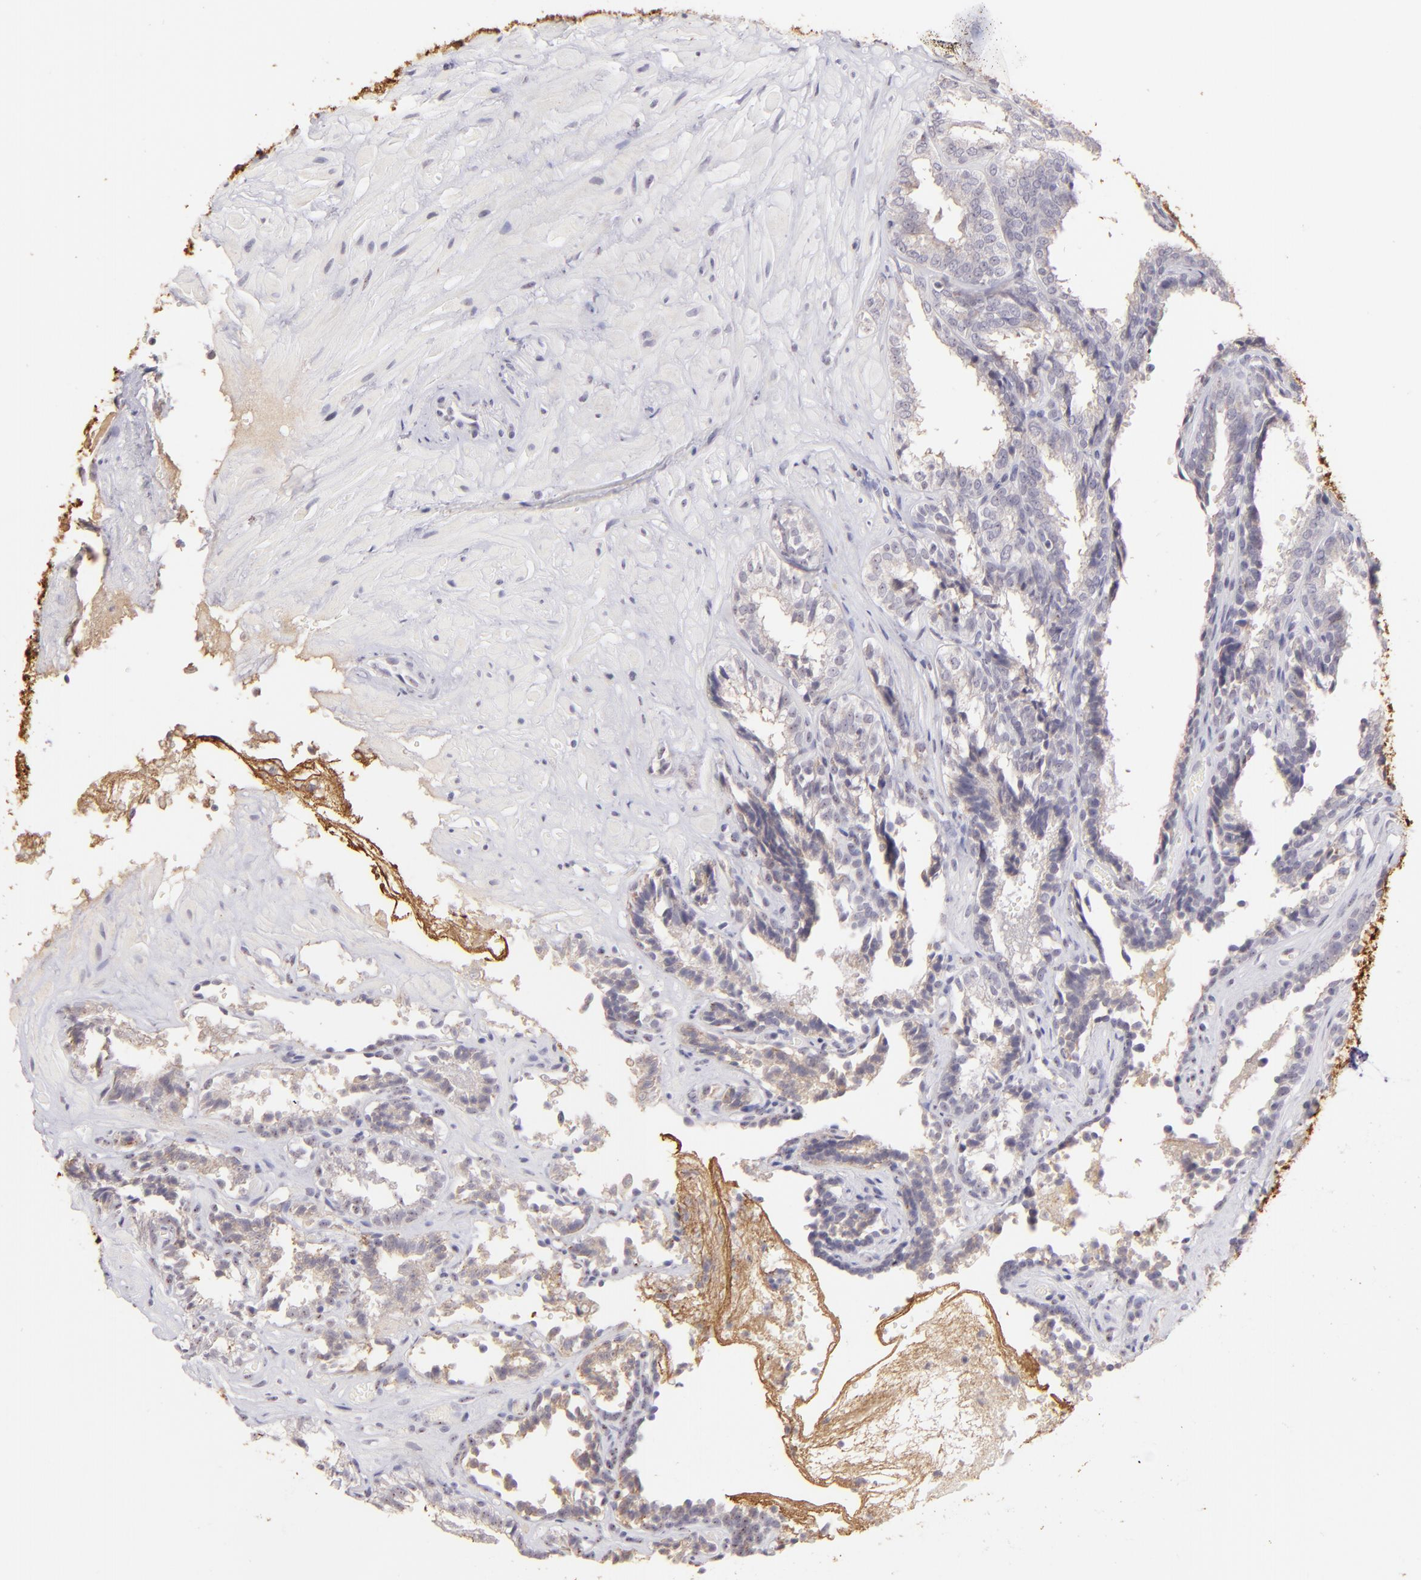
{"staining": {"intensity": "negative", "quantity": "none", "location": "none"}, "tissue": "seminal vesicle", "cell_type": "Glandular cells", "image_type": "normal", "snomed": [{"axis": "morphology", "description": "Normal tissue, NOS"}, {"axis": "topography", "description": "Seminal veicle"}], "caption": "This is an immunohistochemistry image of normal seminal vesicle. There is no staining in glandular cells.", "gene": "MAGEA1", "patient": {"sex": "male", "age": 26}}